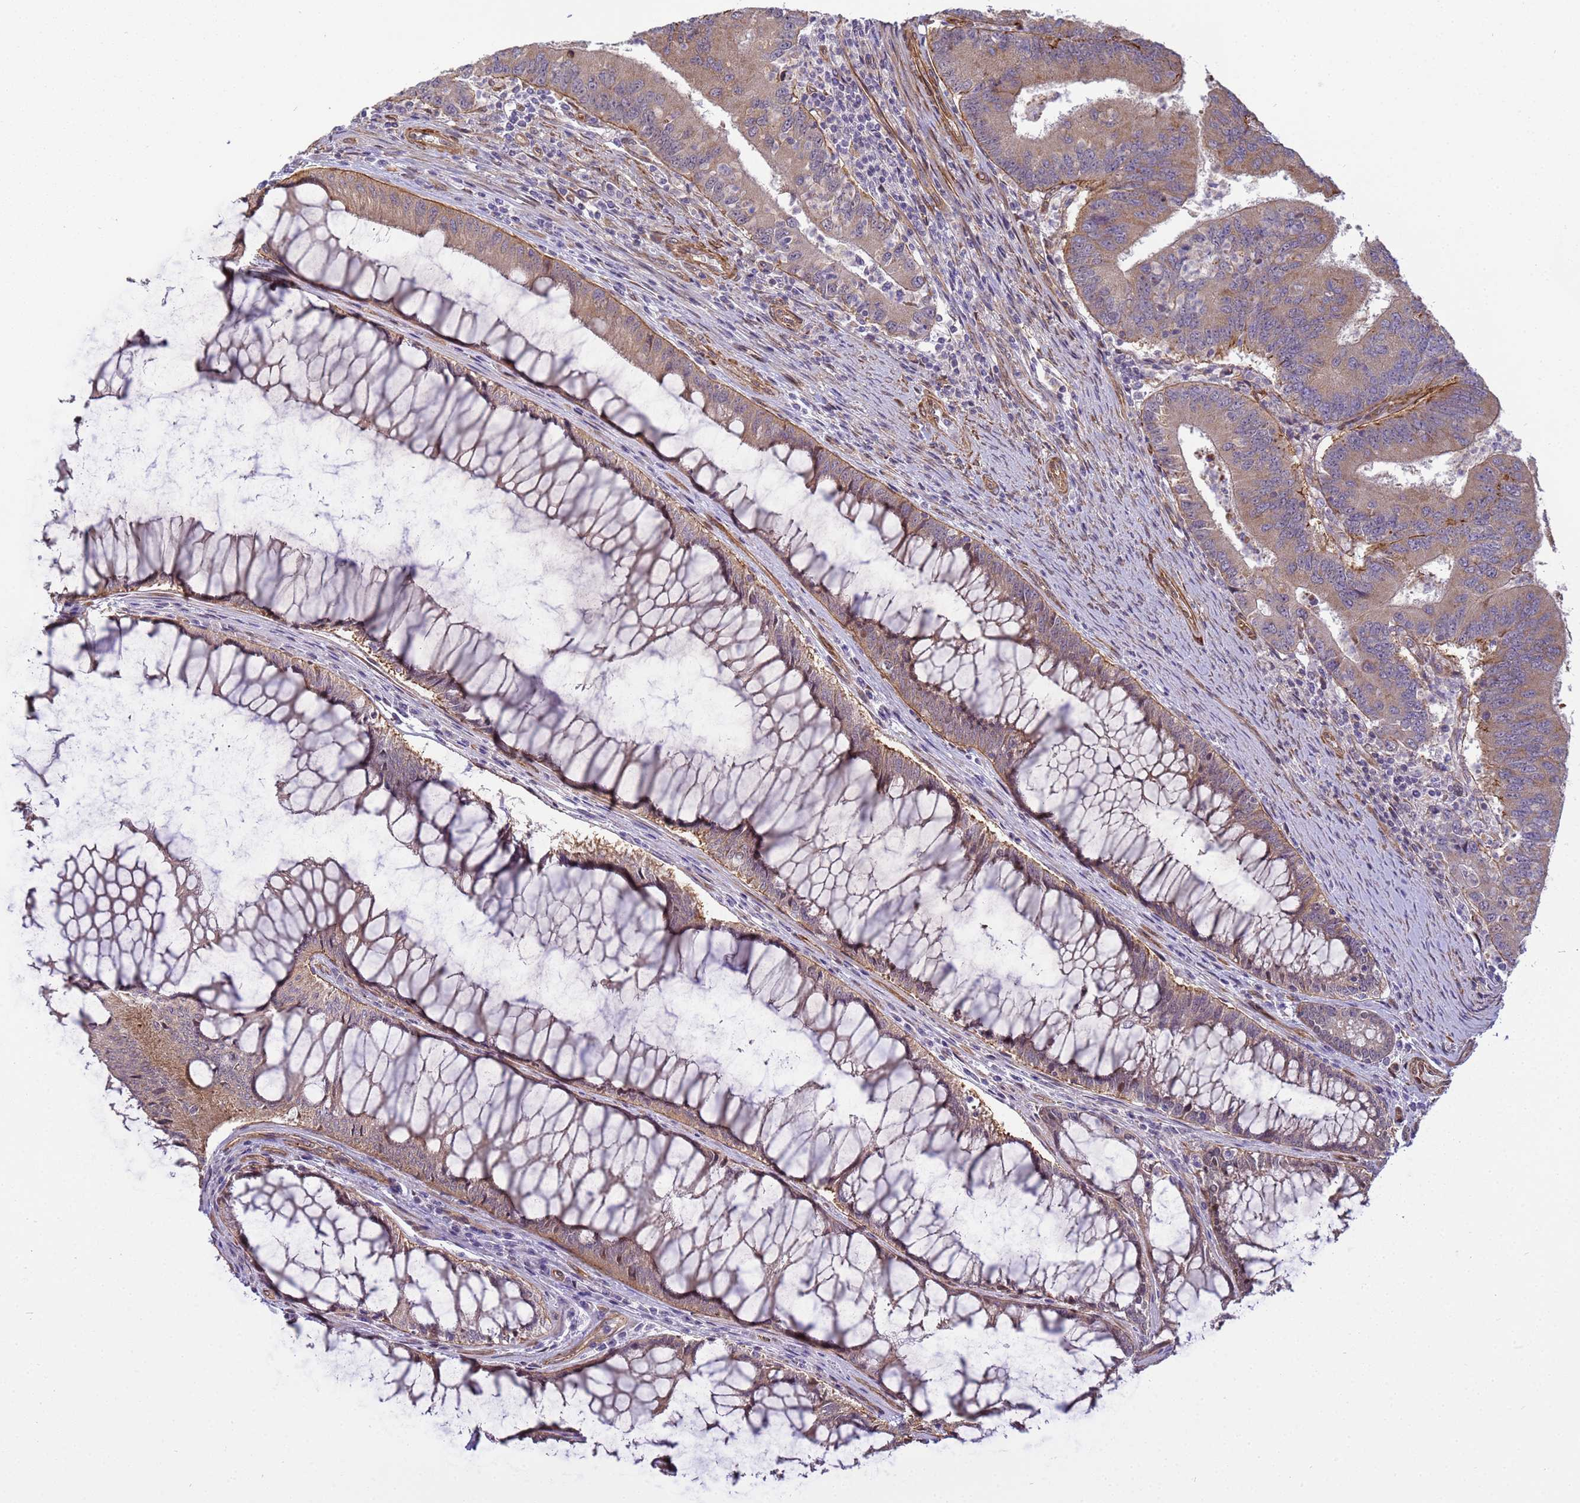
{"staining": {"intensity": "weak", "quantity": "25%-75%", "location": "cytoplasmic/membranous"}, "tissue": "colorectal cancer", "cell_type": "Tumor cells", "image_type": "cancer", "snomed": [{"axis": "morphology", "description": "Adenocarcinoma, NOS"}, {"axis": "topography", "description": "Colon"}], "caption": "Adenocarcinoma (colorectal) stained for a protein reveals weak cytoplasmic/membranous positivity in tumor cells.", "gene": "ITGB4", "patient": {"sex": "female", "age": 67}}